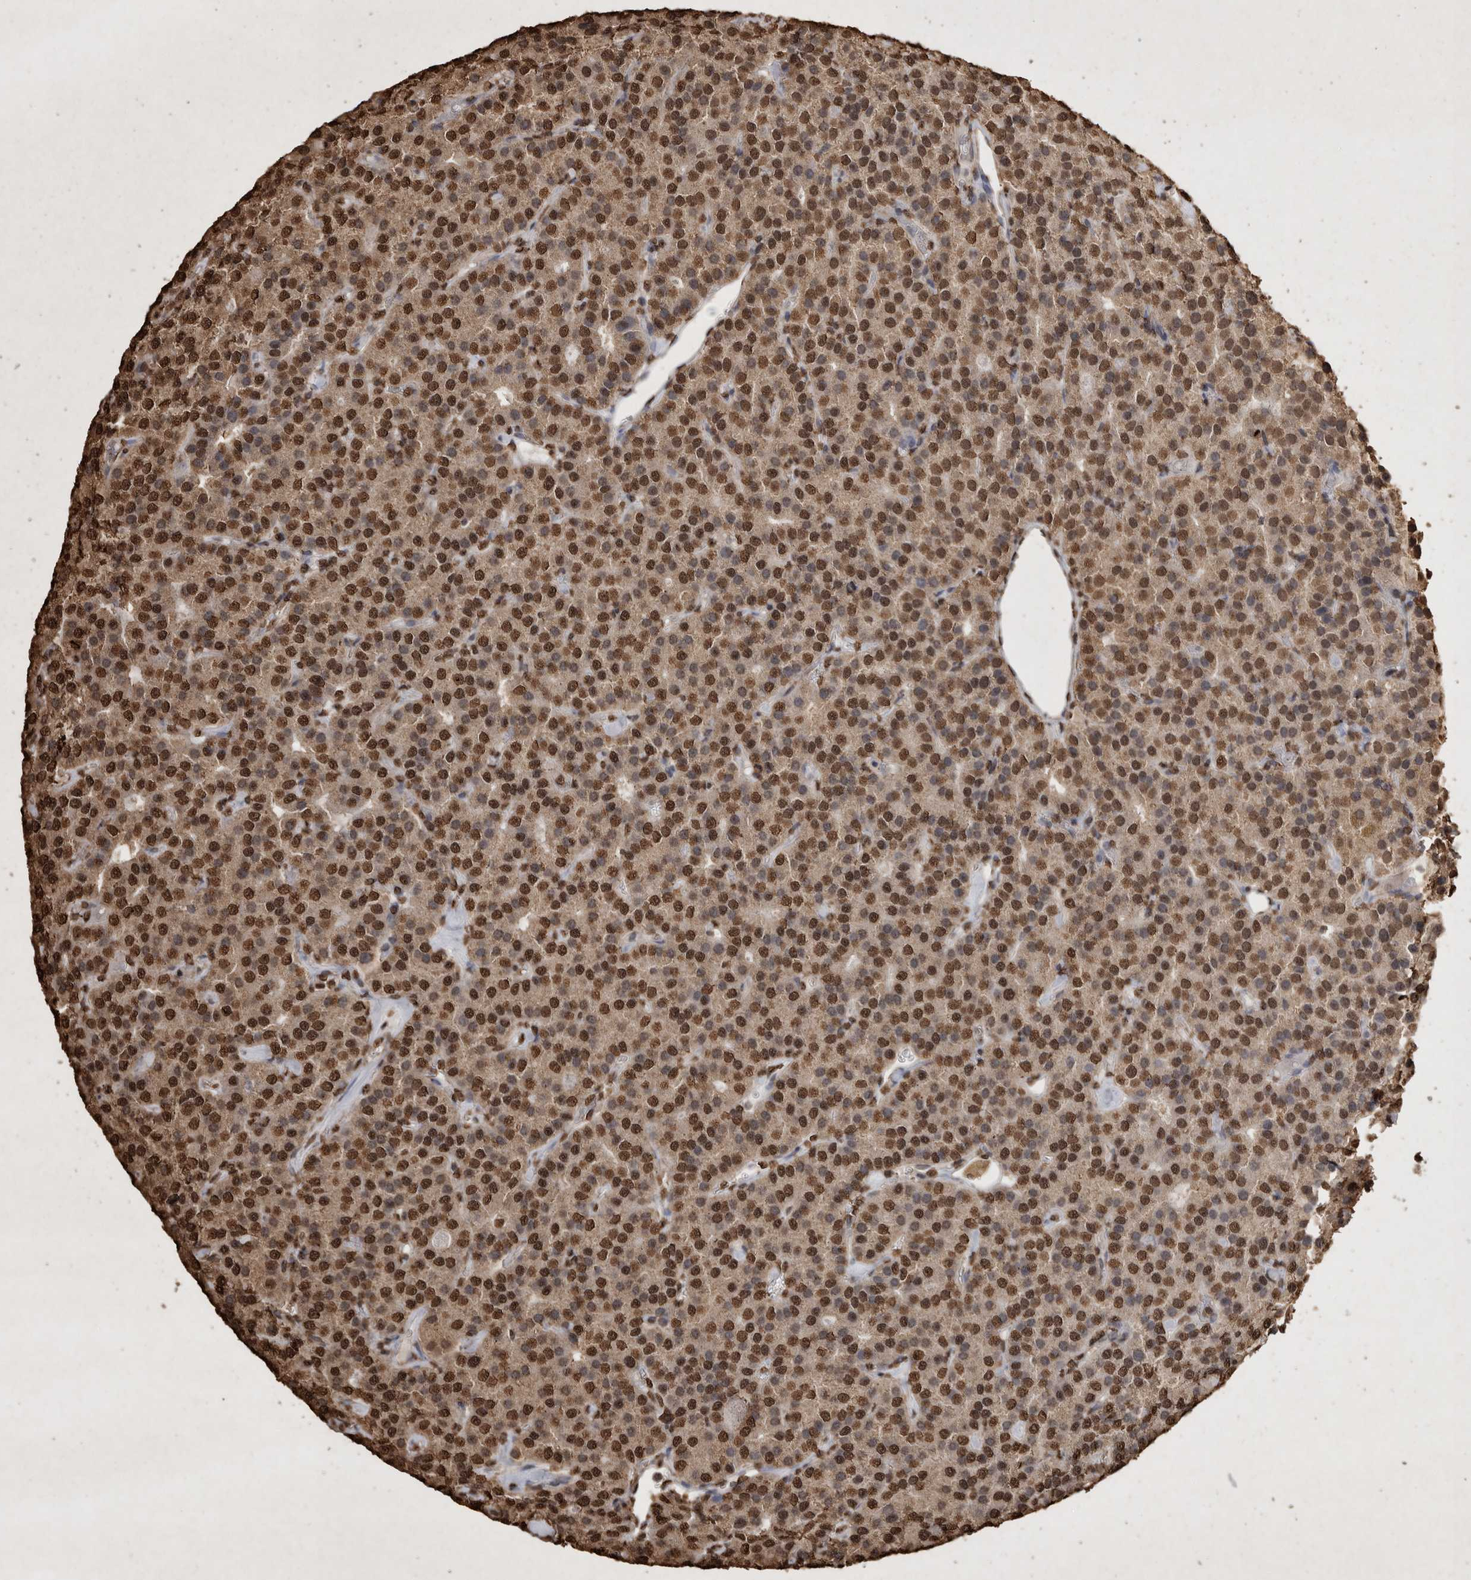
{"staining": {"intensity": "strong", "quantity": ">75%", "location": "cytoplasmic/membranous,nuclear"}, "tissue": "parathyroid gland", "cell_type": "Glandular cells", "image_type": "normal", "snomed": [{"axis": "morphology", "description": "Normal tissue, NOS"}, {"axis": "morphology", "description": "Adenoma, NOS"}, {"axis": "topography", "description": "Parathyroid gland"}], "caption": "Immunohistochemistry (IHC) image of unremarkable parathyroid gland stained for a protein (brown), which displays high levels of strong cytoplasmic/membranous,nuclear expression in approximately >75% of glandular cells.", "gene": "FSTL3", "patient": {"sex": "female", "age": 86}}